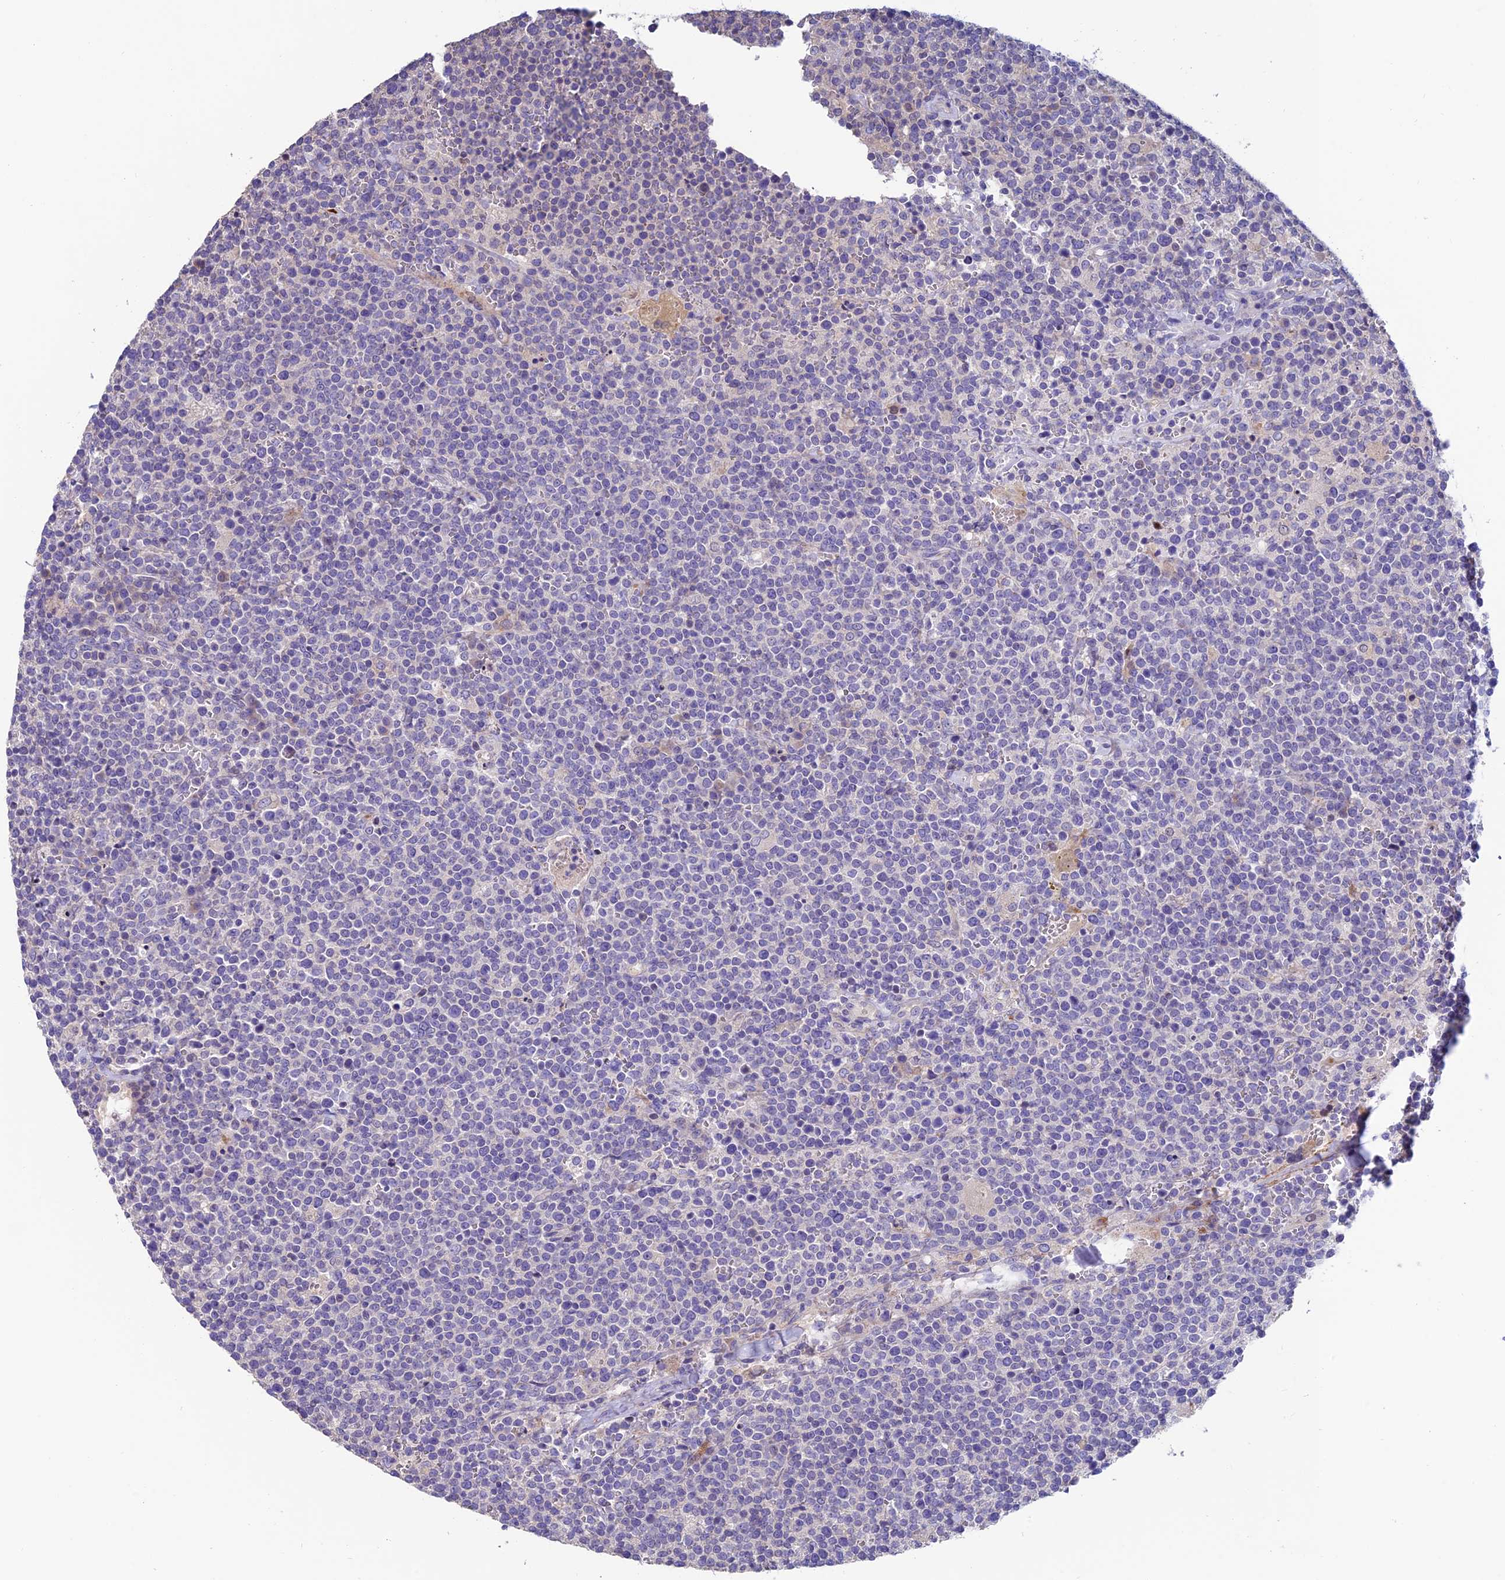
{"staining": {"intensity": "negative", "quantity": "none", "location": "none"}, "tissue": "lymphoma", "cell_type": "Tumor cells", "image_type": "cancer", "snomed": [{"axis": "morphology", "description": "Malignant lymphoma, non-Hodgkin's type, High grade"}, {"axis": "topography", "description": "Lymph node"}], "caption": "High magnification brightfield microscopy of lymphoma stained with DAB (brown) and counterstained with hematoxylin (blue): tumor cells show no significant positivity.", "gene": "FAM178B", "patient": {"sex": "male", "age": 61}}